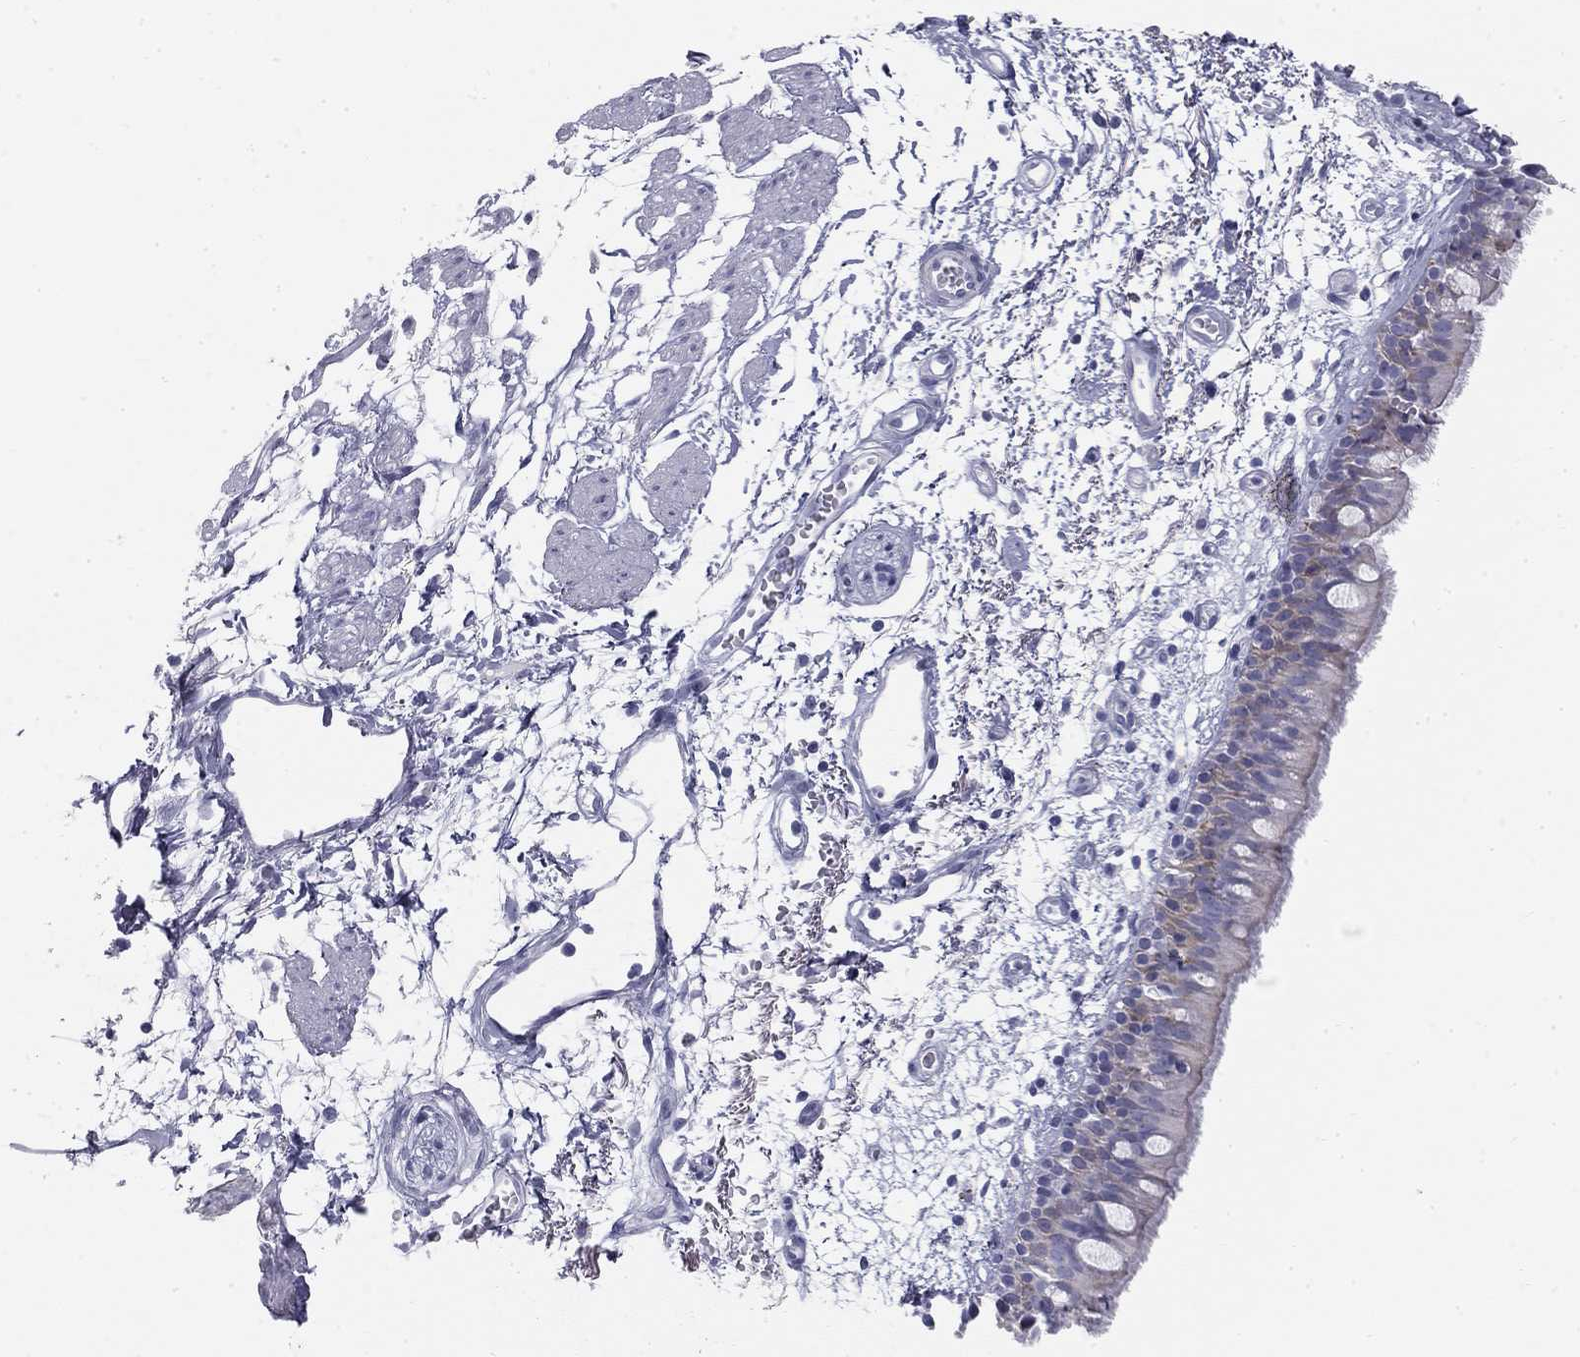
{"staining": {"intensity": "negative", "quantity": "none", "location": "none"}, "tissue": "bronchus", "cell_type": "Respiratory epithelial cells", "image_type": "normal", "snomed": [{"axis": "morphology", "description": "Normal tissue, NOS"}, {"axis": "morphology", "description": "Squamous cell carcinoma, NOS"}, {"axis": "topography", "description": "Cartilage tissue"}, {"axis": "topography", "description": "Bronchus"}, {"axis": "topography", "description": "Lung"}], "caption": "Unremarkable bronchus was stained to show a protein in brown. There is no significant expression in respiratory epithelial cells. (Brightfield microscopy of DAB (3,3'-diaminobenzidine) immunohistochemistry at high magnification).", "gene": "SULT2B1", "patient": {"sex": "male", "age": 66}}